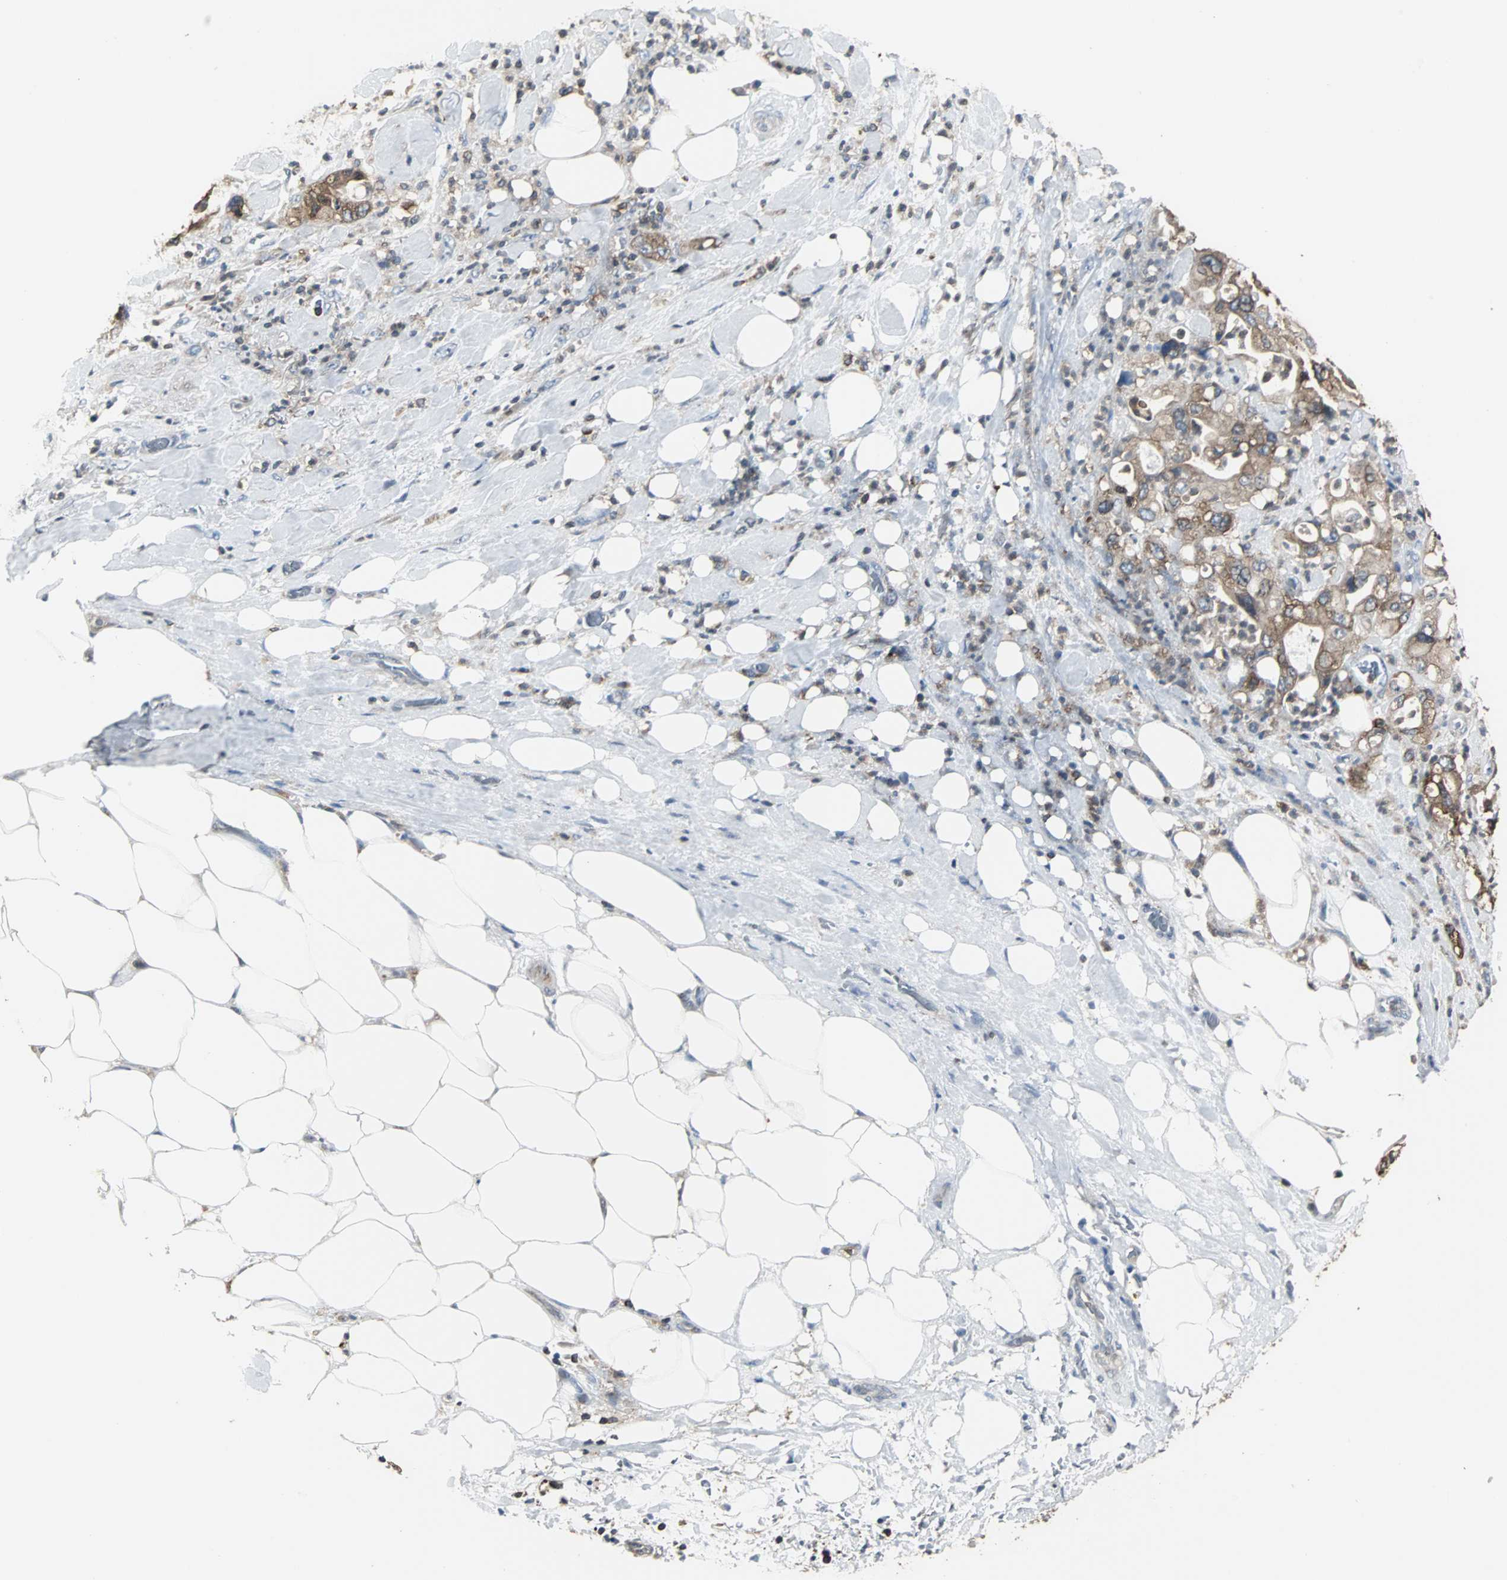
{"staining": {"intensity": "moderate", "quantity": ">75%", "location": "cytoplasmic/membranous"}, "tissue": "pancreatic cancer", "cell_type": "Tumor cells", "image_type": "cancer", "snomed": [{"axis": "morphology", "description": "Adenocarcinoma, NOS"}, {"axis": "topography", "description": "Pancreas"}], "caption": "Pancreatic adenocarcinoma stained for a protein shows moderate cytoplasmic/membranous positivity in tumor cells.", "gene": "LRRFIP1", "patient": {"sex": "male", "age": 70}}